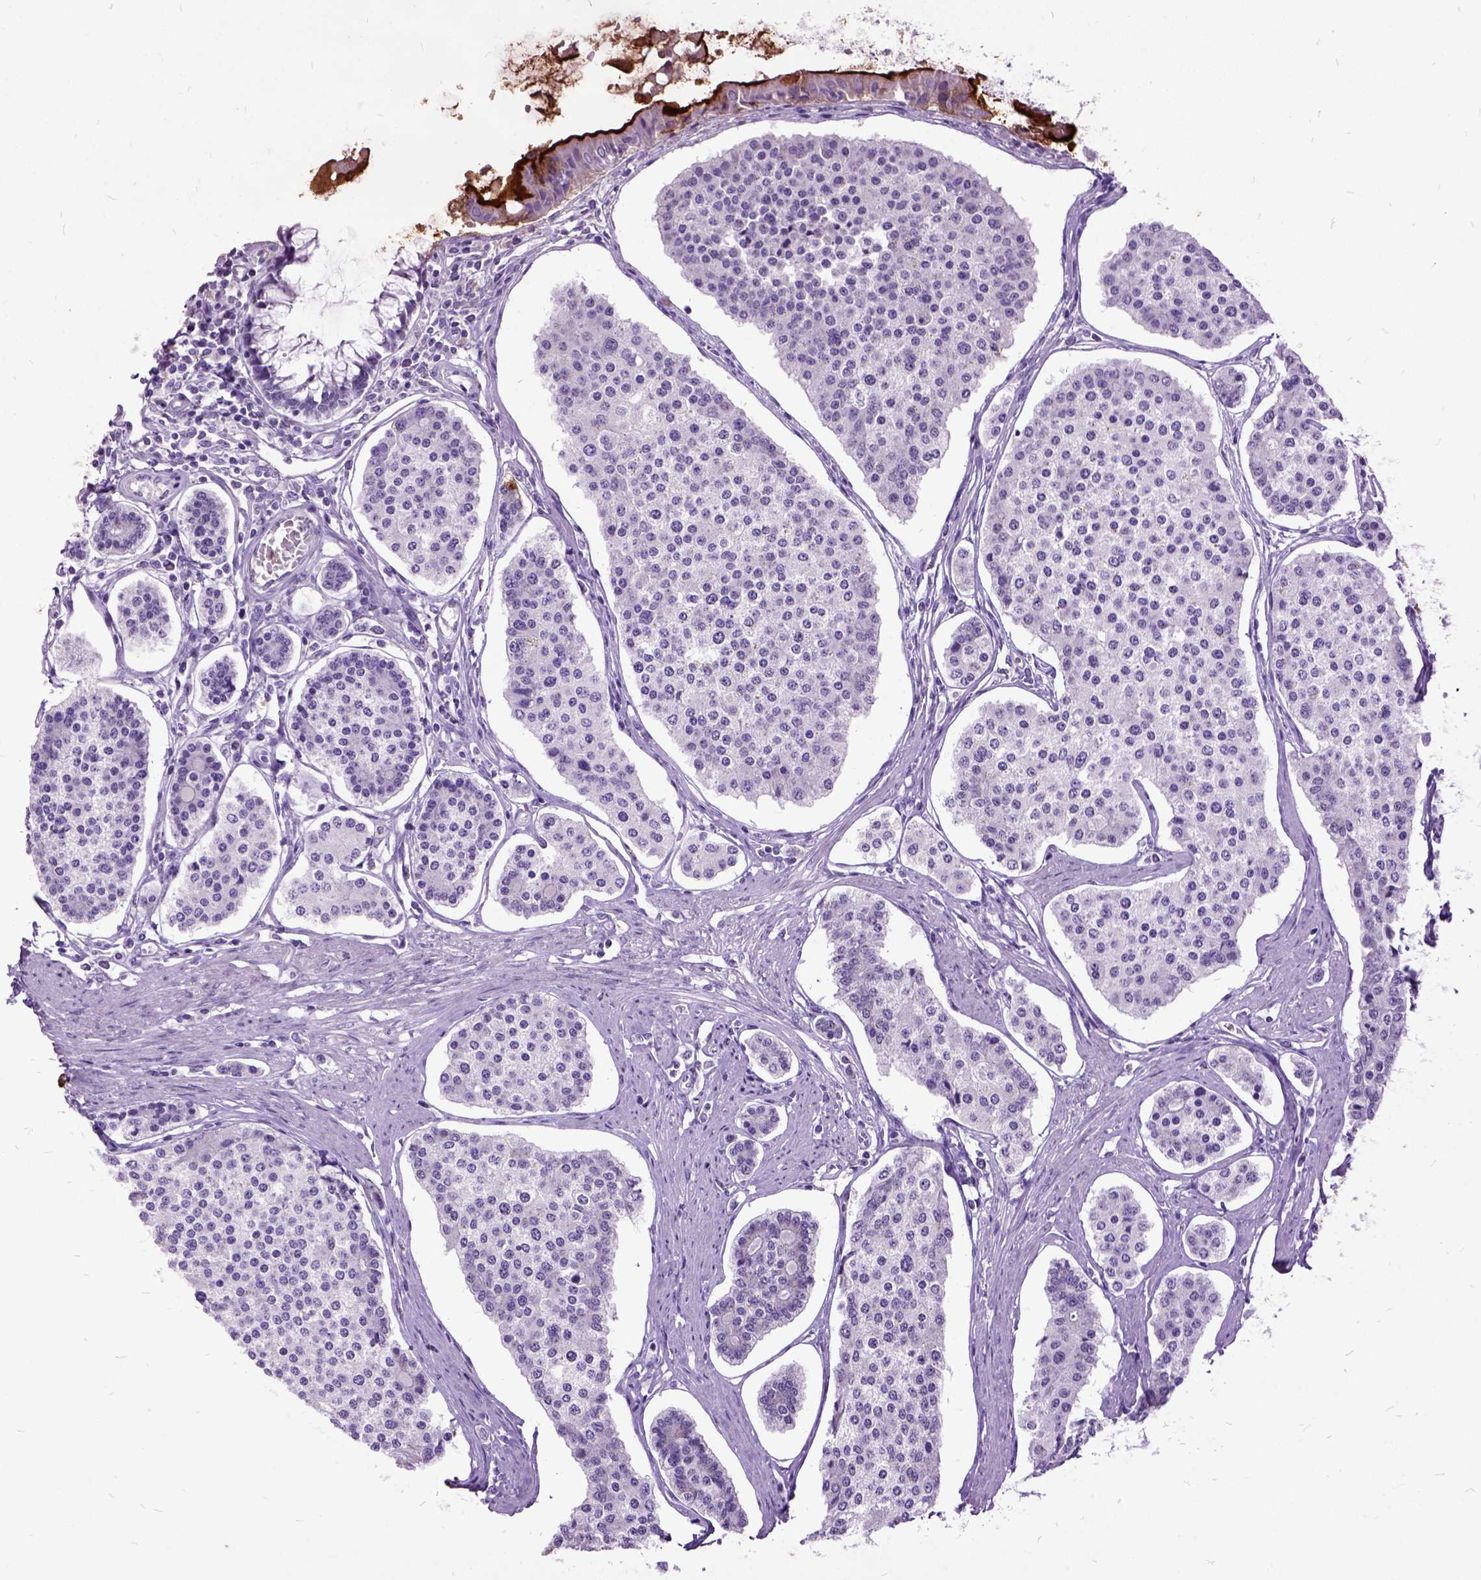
{"staining": {"intensity": "negative", "quantity": "none", "location": "none"}, "tissue": "carcinoid", "cell_type": "Tumor cells", "image_type": "cancer", "snomed": [{"axis": "morphology", "description": "Carcinoid, malignant, NOS"}, {"axis": "topography", "description": "Small intestine"}], "caption": "The histopathology image demonstrates no staining of tumor cells in malignant carcinoid.", "gene": "MME", "patient": {"sex": "female", "age": 65}}